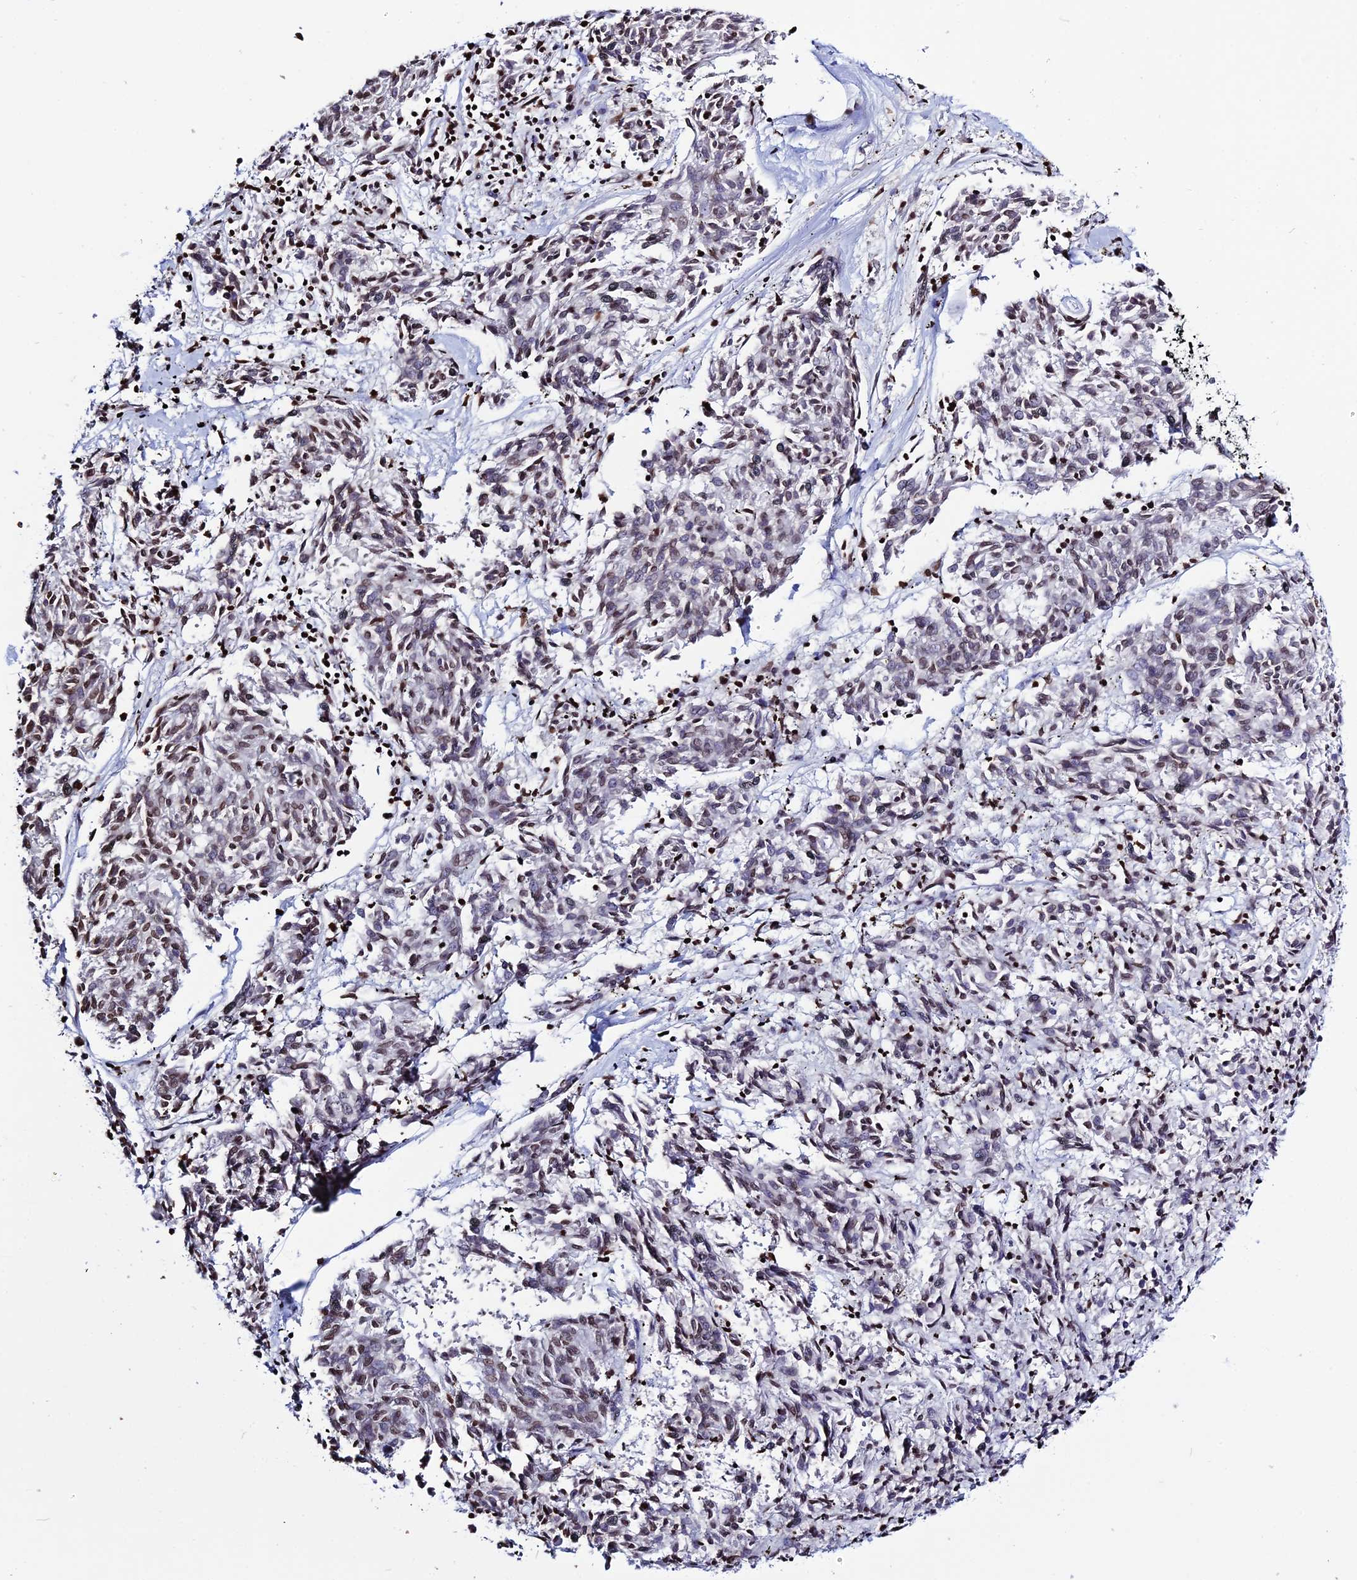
{"staining": {"intensity": "weak", "quantity": "25%-75%", "location": "nuclear"}, "tissue": "melanoma", "cell_type": "Tumor cells", "image_type": "cancer", "snomed": [{"axis": "morphology", "description": "Malignant melanoma, NOS"}, {"axis": "topography", "description": "Skin"}], "caption": "The immunohistochemical stain labels weak nuclear staining in tumor cells of melanoma tissue. The staining is performed using DAB brown chromogen to label protein expression. The nuclei are counter-stained blue using hematoxylin.", "gene": "MACROH2A2", "patient": {"sex": "female", "age": 72}}